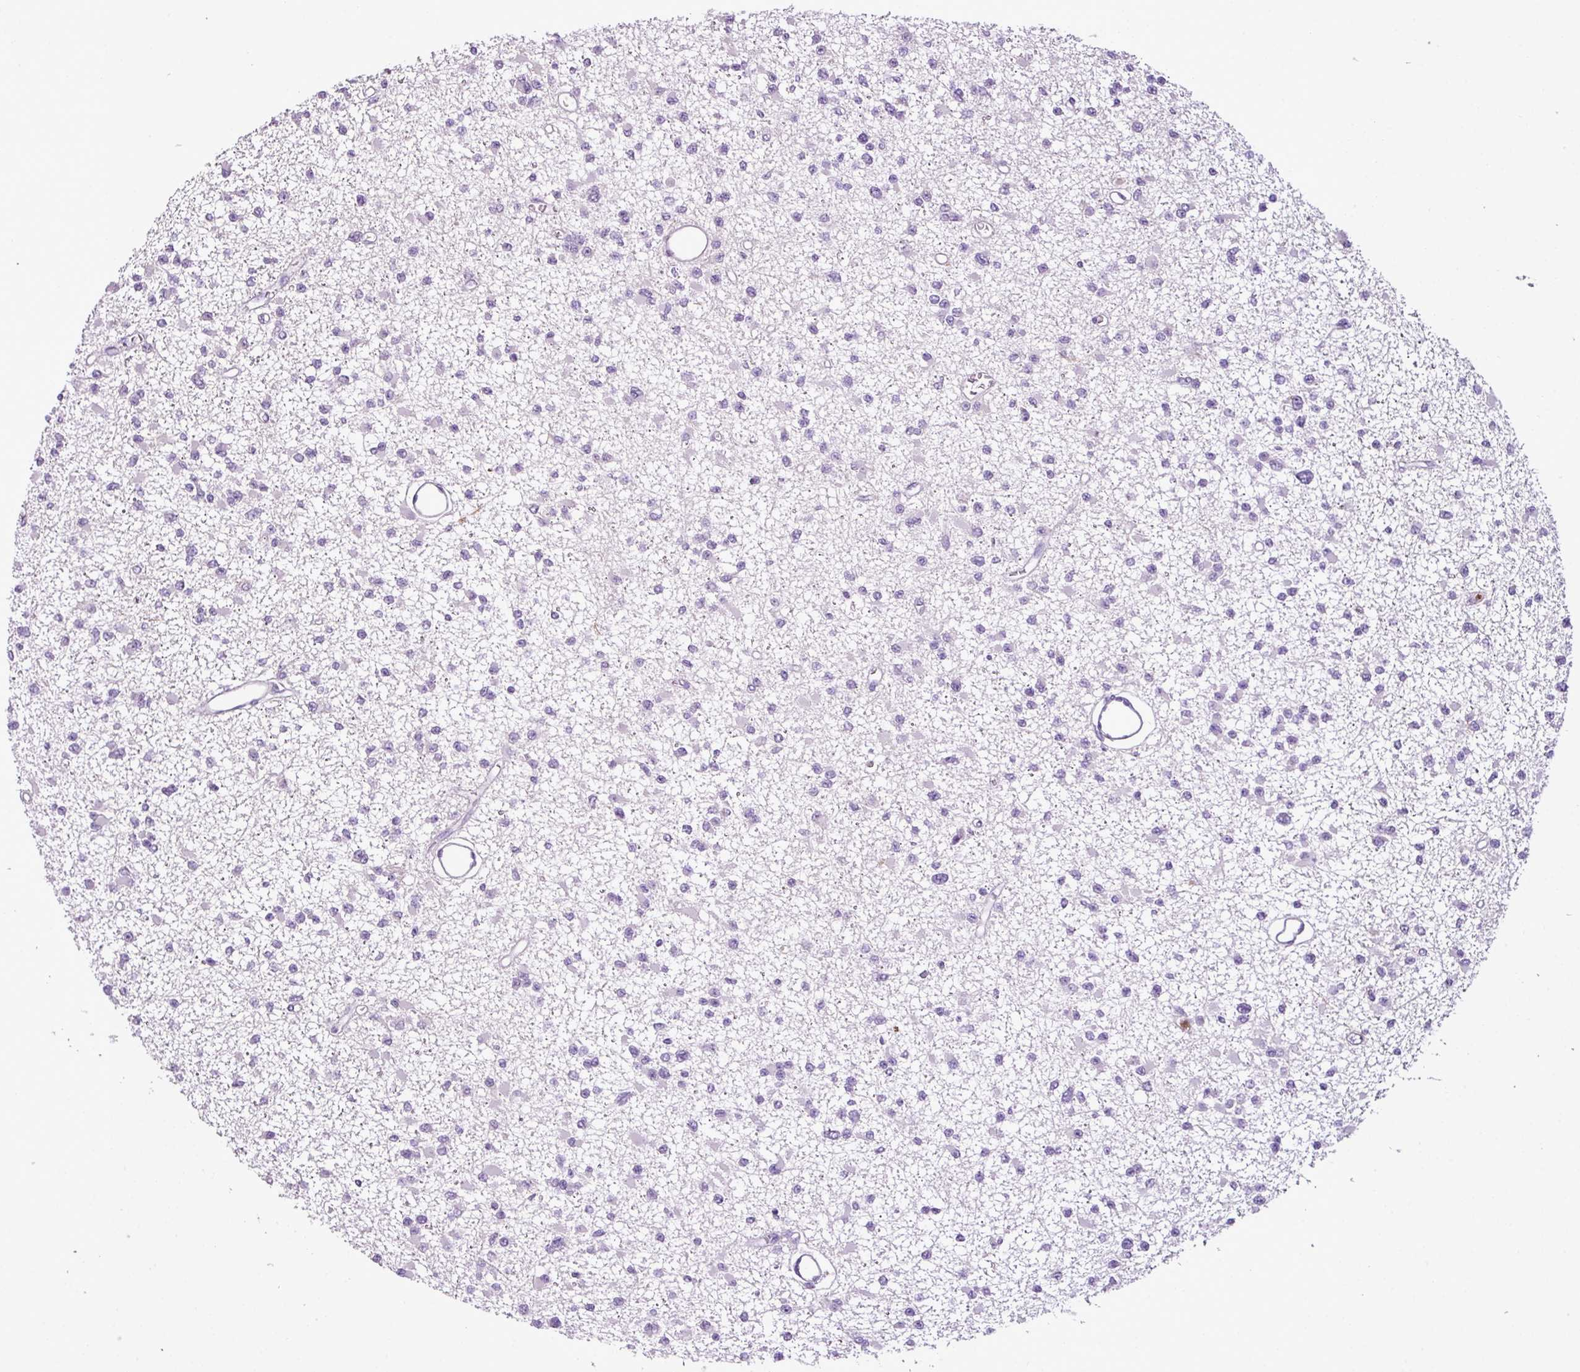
{"staining": {"intensity": "negative", "quantity": "none", "location": "none"}, "tissue": "glioma", "cell_type": "Tumor cells", "image_type": "cancer", "snomed": [{"axis": "morphology", "description": "Glioma, malignant, Low grade"}, {"axis": "topography", "description": "Brain"}], "caption": "Tumor cells show no significant protein positivity in glioma.", "gene": "HTR3E", "patient": {"sex": "female", "age": 22}}